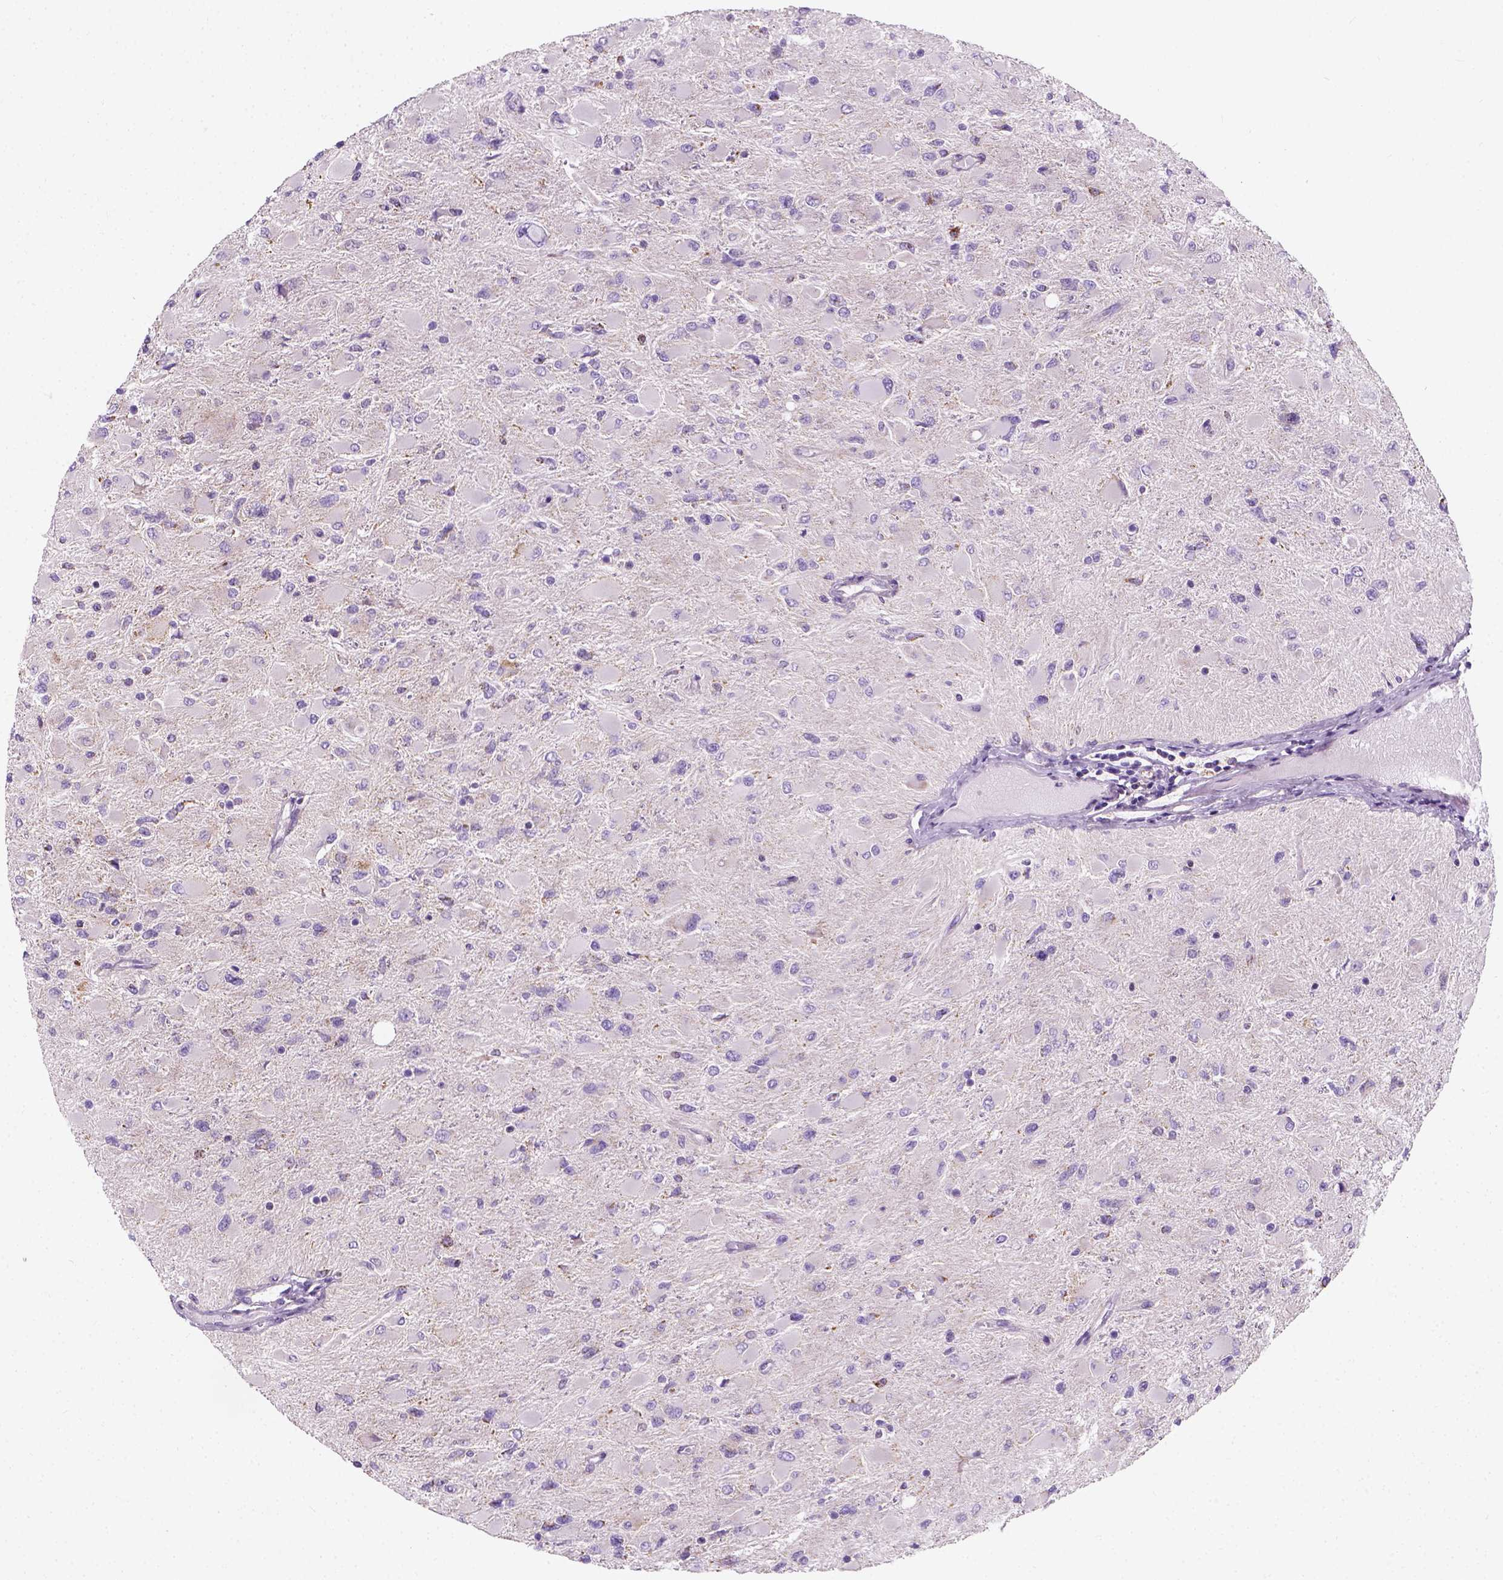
{"staining": {"intensity": "negative", "quantity": "none", "location": "none"}, "tissue": "glioma", "cell_type": "Tumor cells", "image_type": "cancer", "snomed": [{"axis": "morphology", "description": "Glioma, malignant, High grade"}, {"axis": "topography", "description": "Cerebral cortex"}], "caption": "Immunohistochemistry (IHC) photomicrograph of neoplastic tissue: human malignant high-grade glioma stained with DAB (3,3'-diaminobenzidine) displays no significant protein expression in tumor cells. (DAB immunohistochemistry, high magnification).", "gene": "CHODL", "patient": {"sex": "female", "age": 36}}